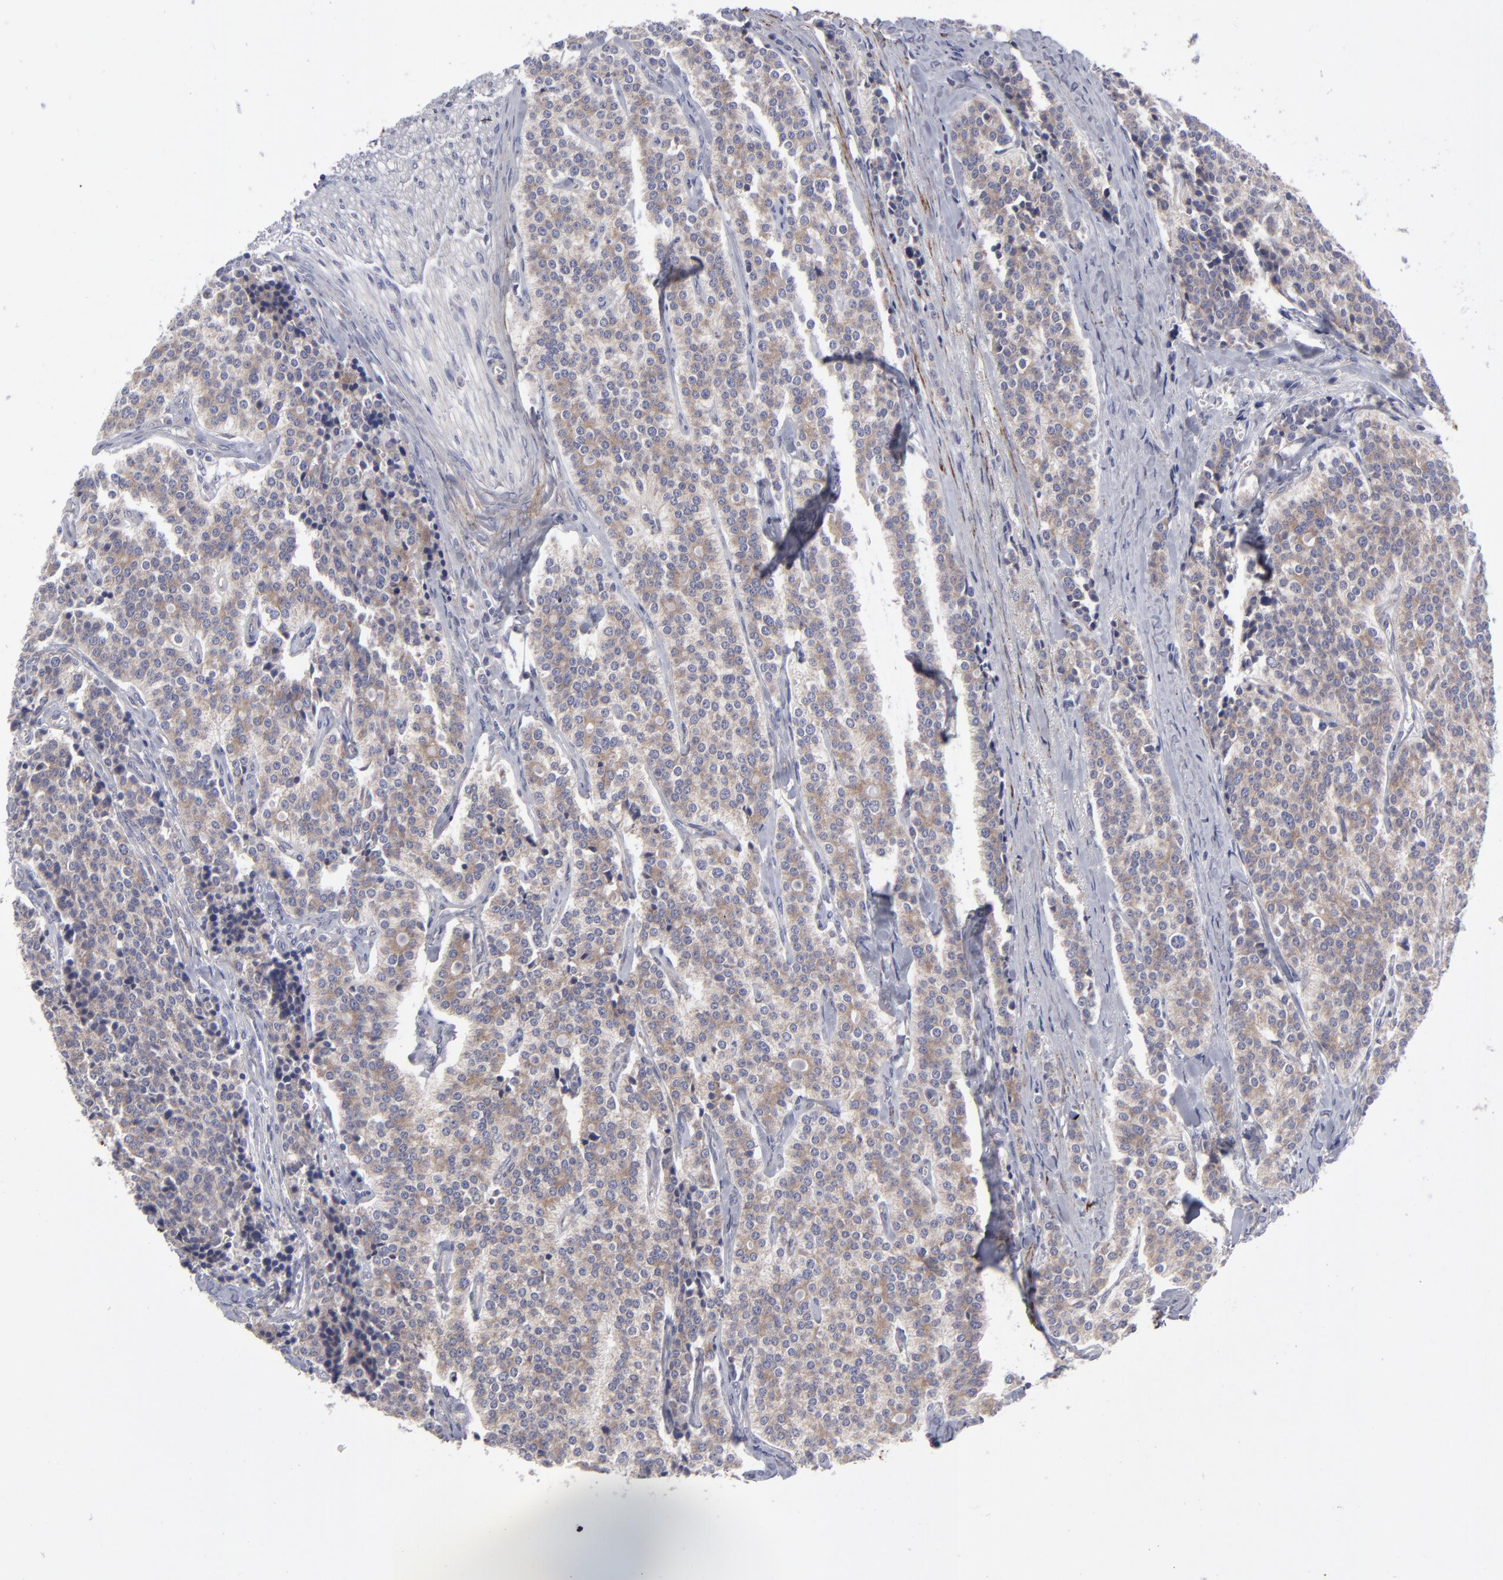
{"staining": {"intensity": "weak", "quantity": ">75%", "location": "cytoplasmic/membranous"}, "tissue": "carcinoid", "cell_type": "Tumor cells", "image_type": "cancer", "snomed": [{"axis": "morphology", "description": "Carcinoid, malignant, NOS"}, {"axis": "topography", "description": "Small intestine"}], "caption": "Protein positivity by immunohistochemistry (IHC) shows weak cytoplasmic/membranous staining in about >75% of tumor cells in carcinoid (malignant). (Brightfield microscopy of DAB IHC at high magnification).", "gene": "SLMAP", "patient": {"sex": "male", "age": 63}}